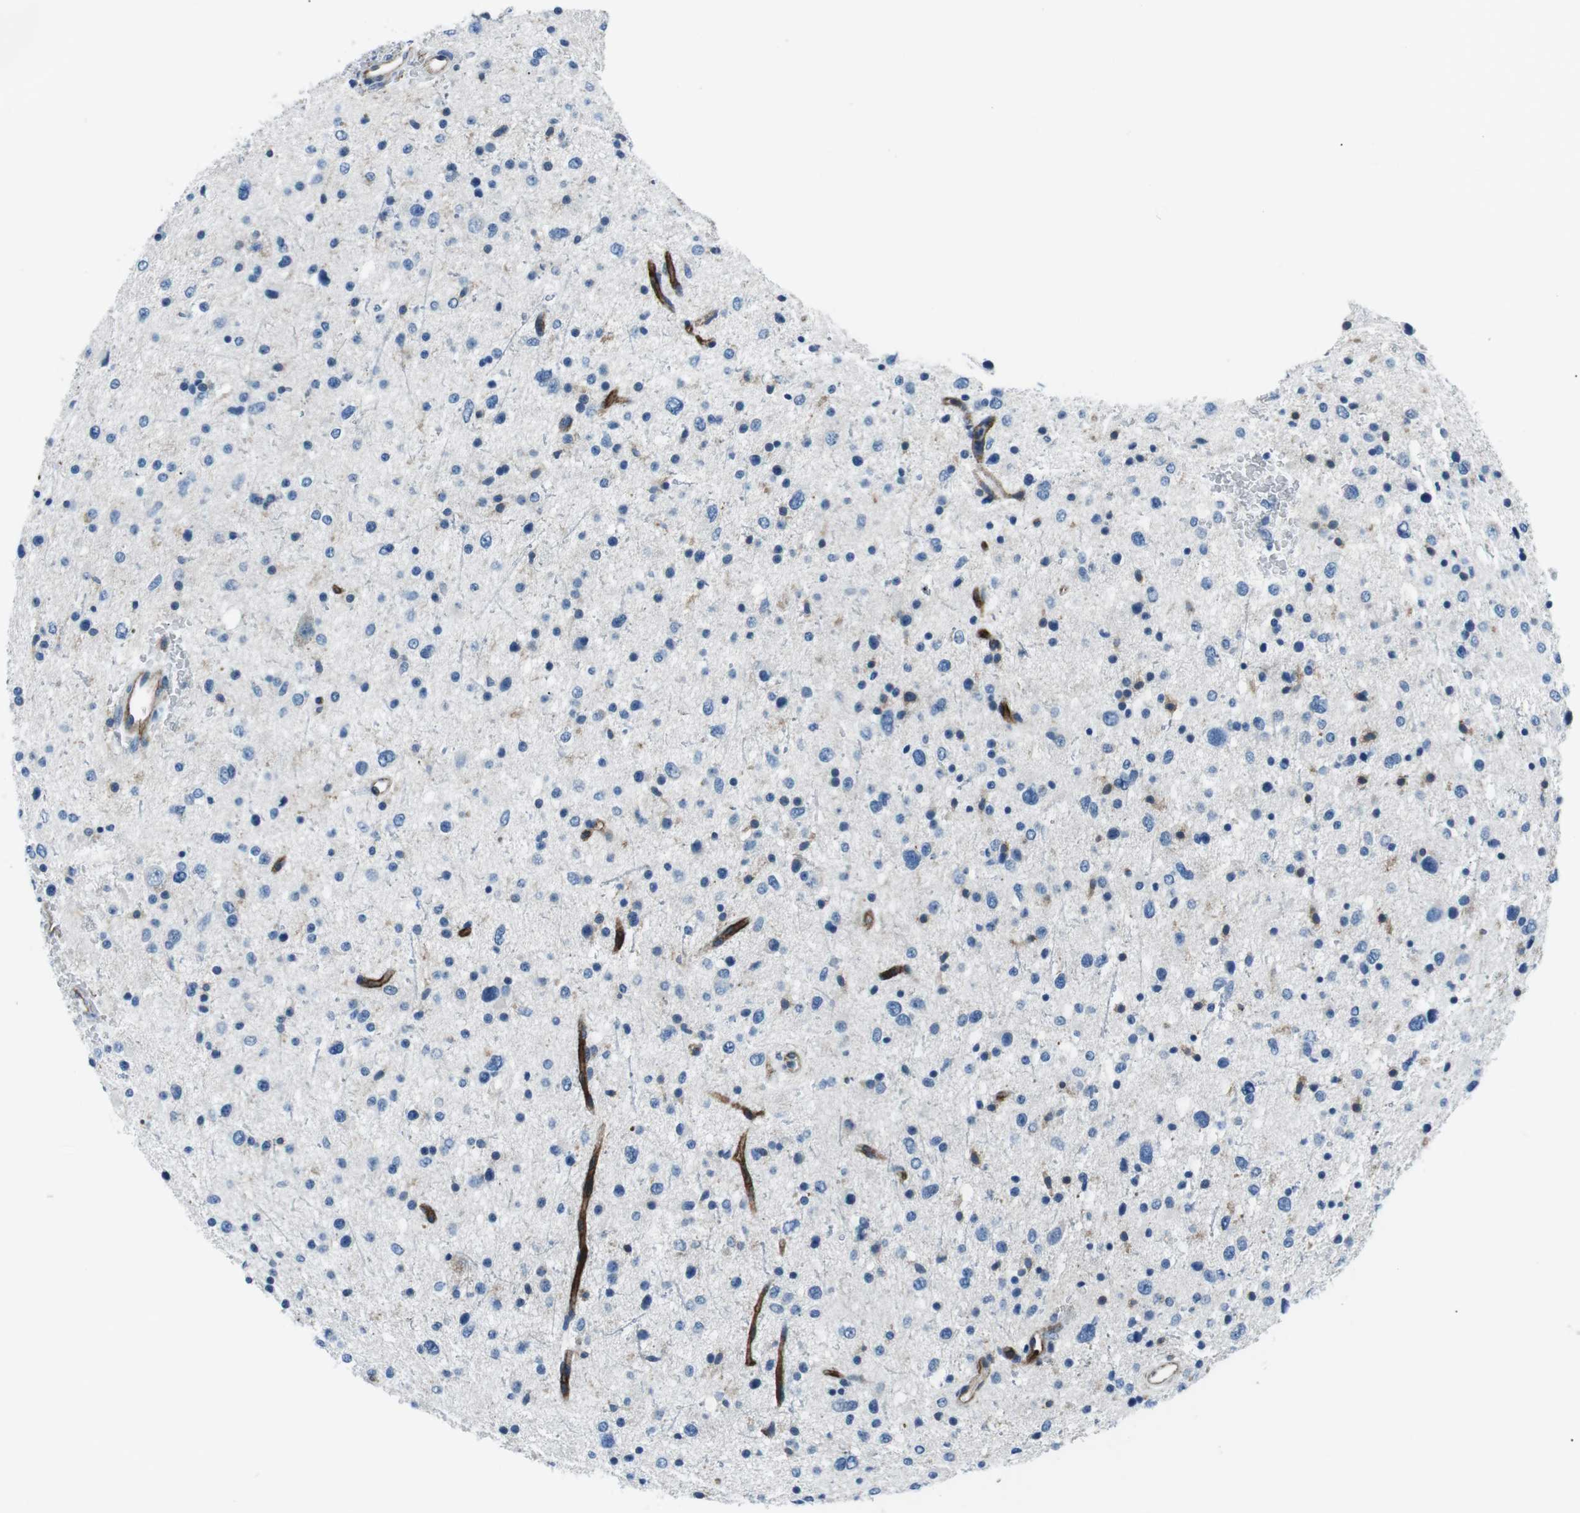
{"staining": {"intensity": "negative", "quantity": "none", "location": "none"}, "tissue": "glioma", "cell_type": "Tumor cells", "image_type": "cancer", "snomed": [{"axis": "morphology", "description": "Glioma, malignant, Low grade"}, {"axis": "topography", "description": "Brain"}], "caption": "This histopathology image is of malignant glioma (low-grade) stained with immunohistochemistry to label a protein in brown with the nuclei are counter-stained blue. There is no positivity in tumor cells.", "gene": "CSF2RA", "patient": {"sex": "female", "age": 37}}